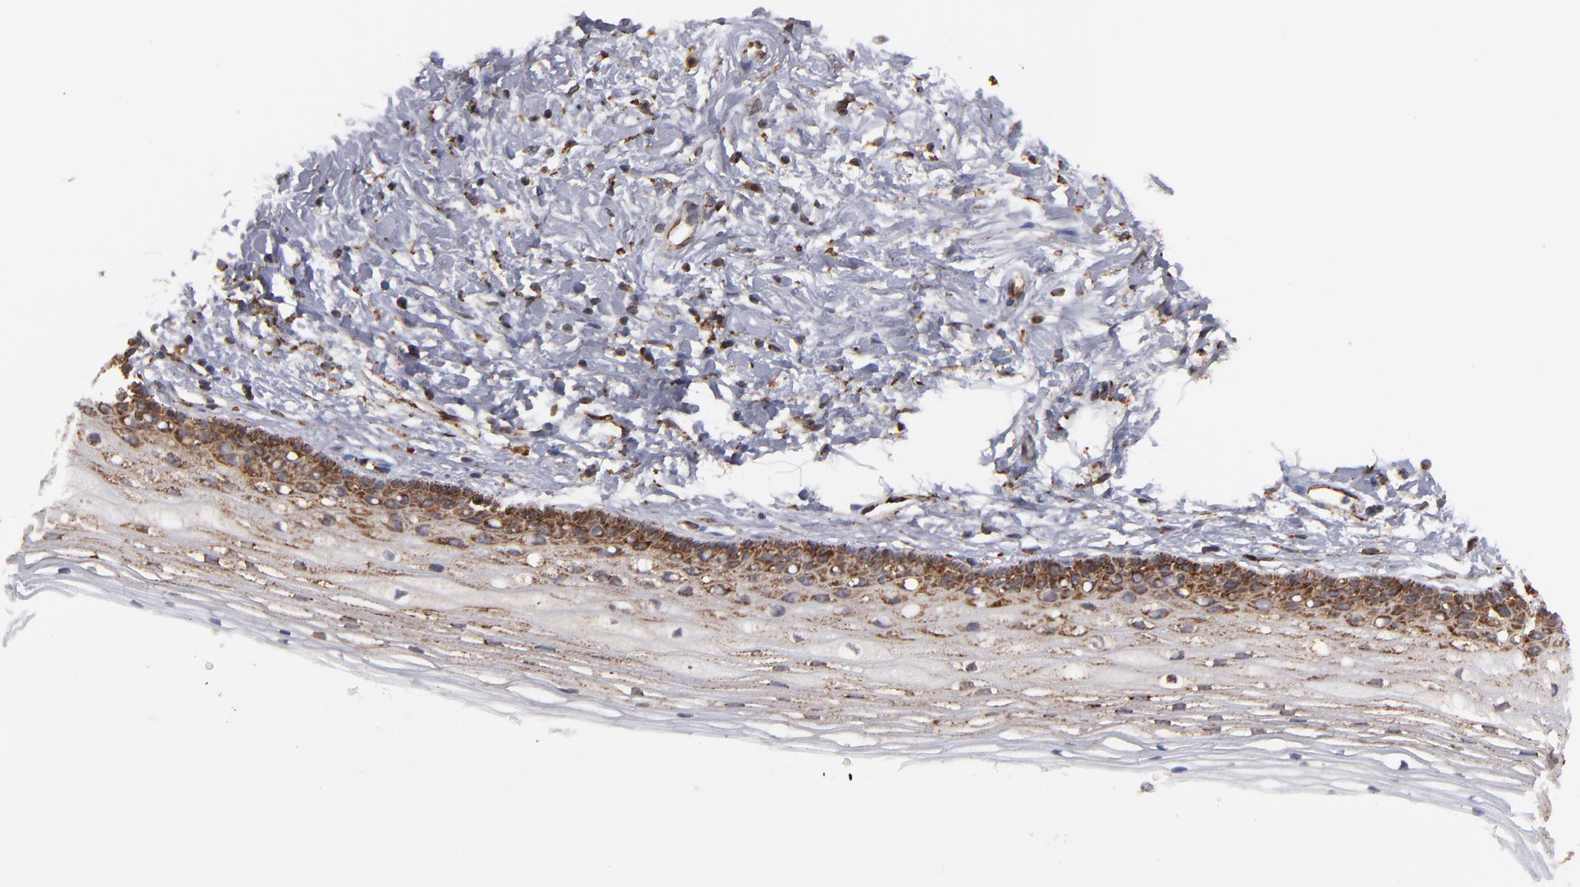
{"staining": {"intensity": "moderate", "quantity": ">75%", "location": "cytoplasmic/membranous"}, "tissue": "cervix", "cell_type": "Glandular cells", "image_type": "normal", "snomed": [{"axis": "morphology", "description": "Normal tissue, NOS"}, {"axis": "topography", "description": "Cervix"}], "caption": "A medium amount of moderate cytoplasmic/membranous positivity is identified in approximately >75% of glandular cells in benign cervix.", "gene": "KTN1", "patient": {"sex": "female", "age": 77}}